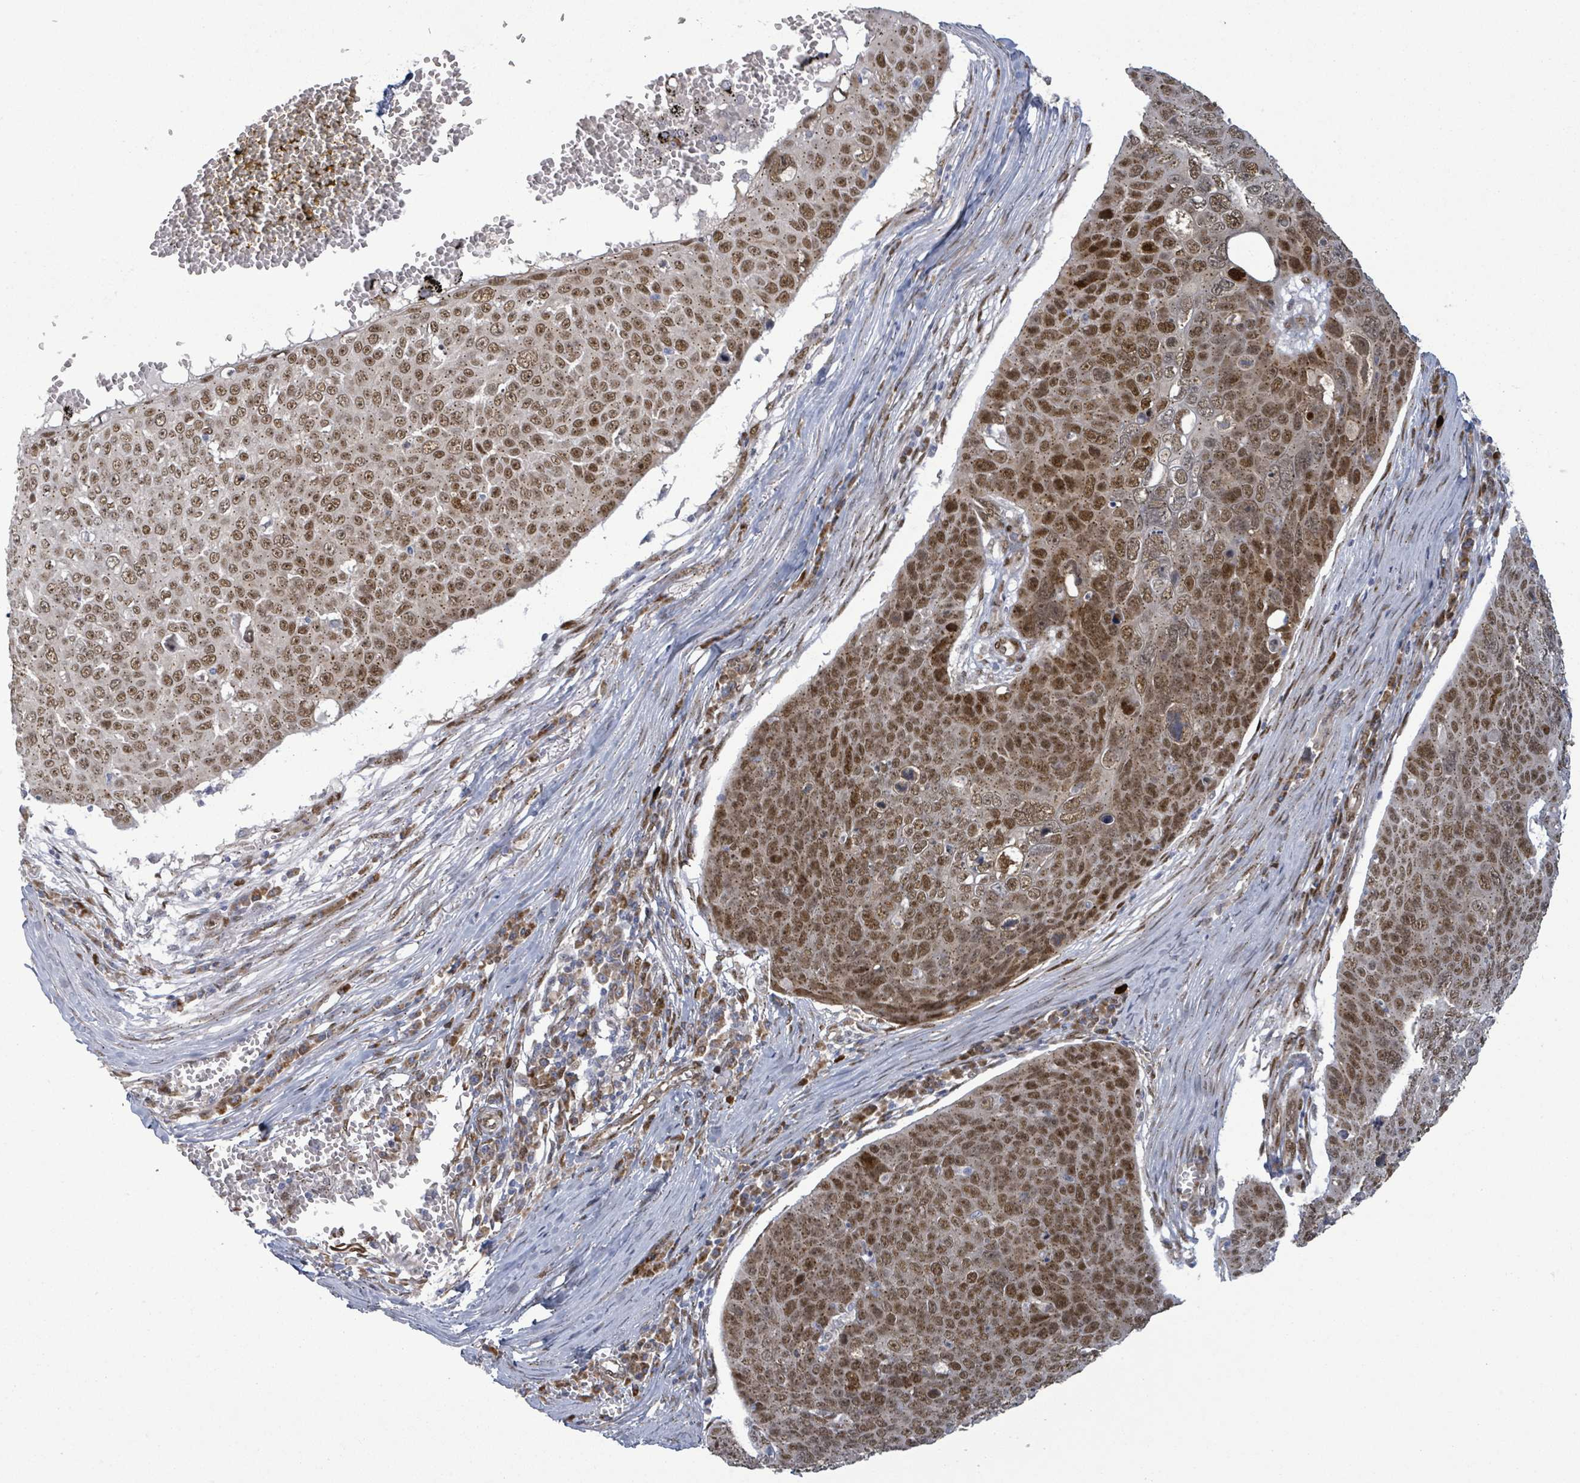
{"staining": {"intensity": "moderate", "quantity": ">75%", "location": "nuclear"}, "tissue": "skin cancer", "cell_type": "Tumor cells", "image_type": "cancer", "snomed": [{"axis": "morphology", "description": "Squamous cell carcinoma, NOS"}, {"axis": "topography", "description": "Skin"}], "caption": "Immunohistochemistry (IHC) (DAB) staining of human skin cancer (squamous cell carcinoma) displays moderate nuclear protein expression in approximately >75% of tumor cells. (Stains: DAB (3,3'-diaminobenzidine) in brown, nuclei in blue, Microscopy: brightfield microscopy at high magnification).", "gene": "TUSC1", "patient": {"sex": "male", "age": 71}}